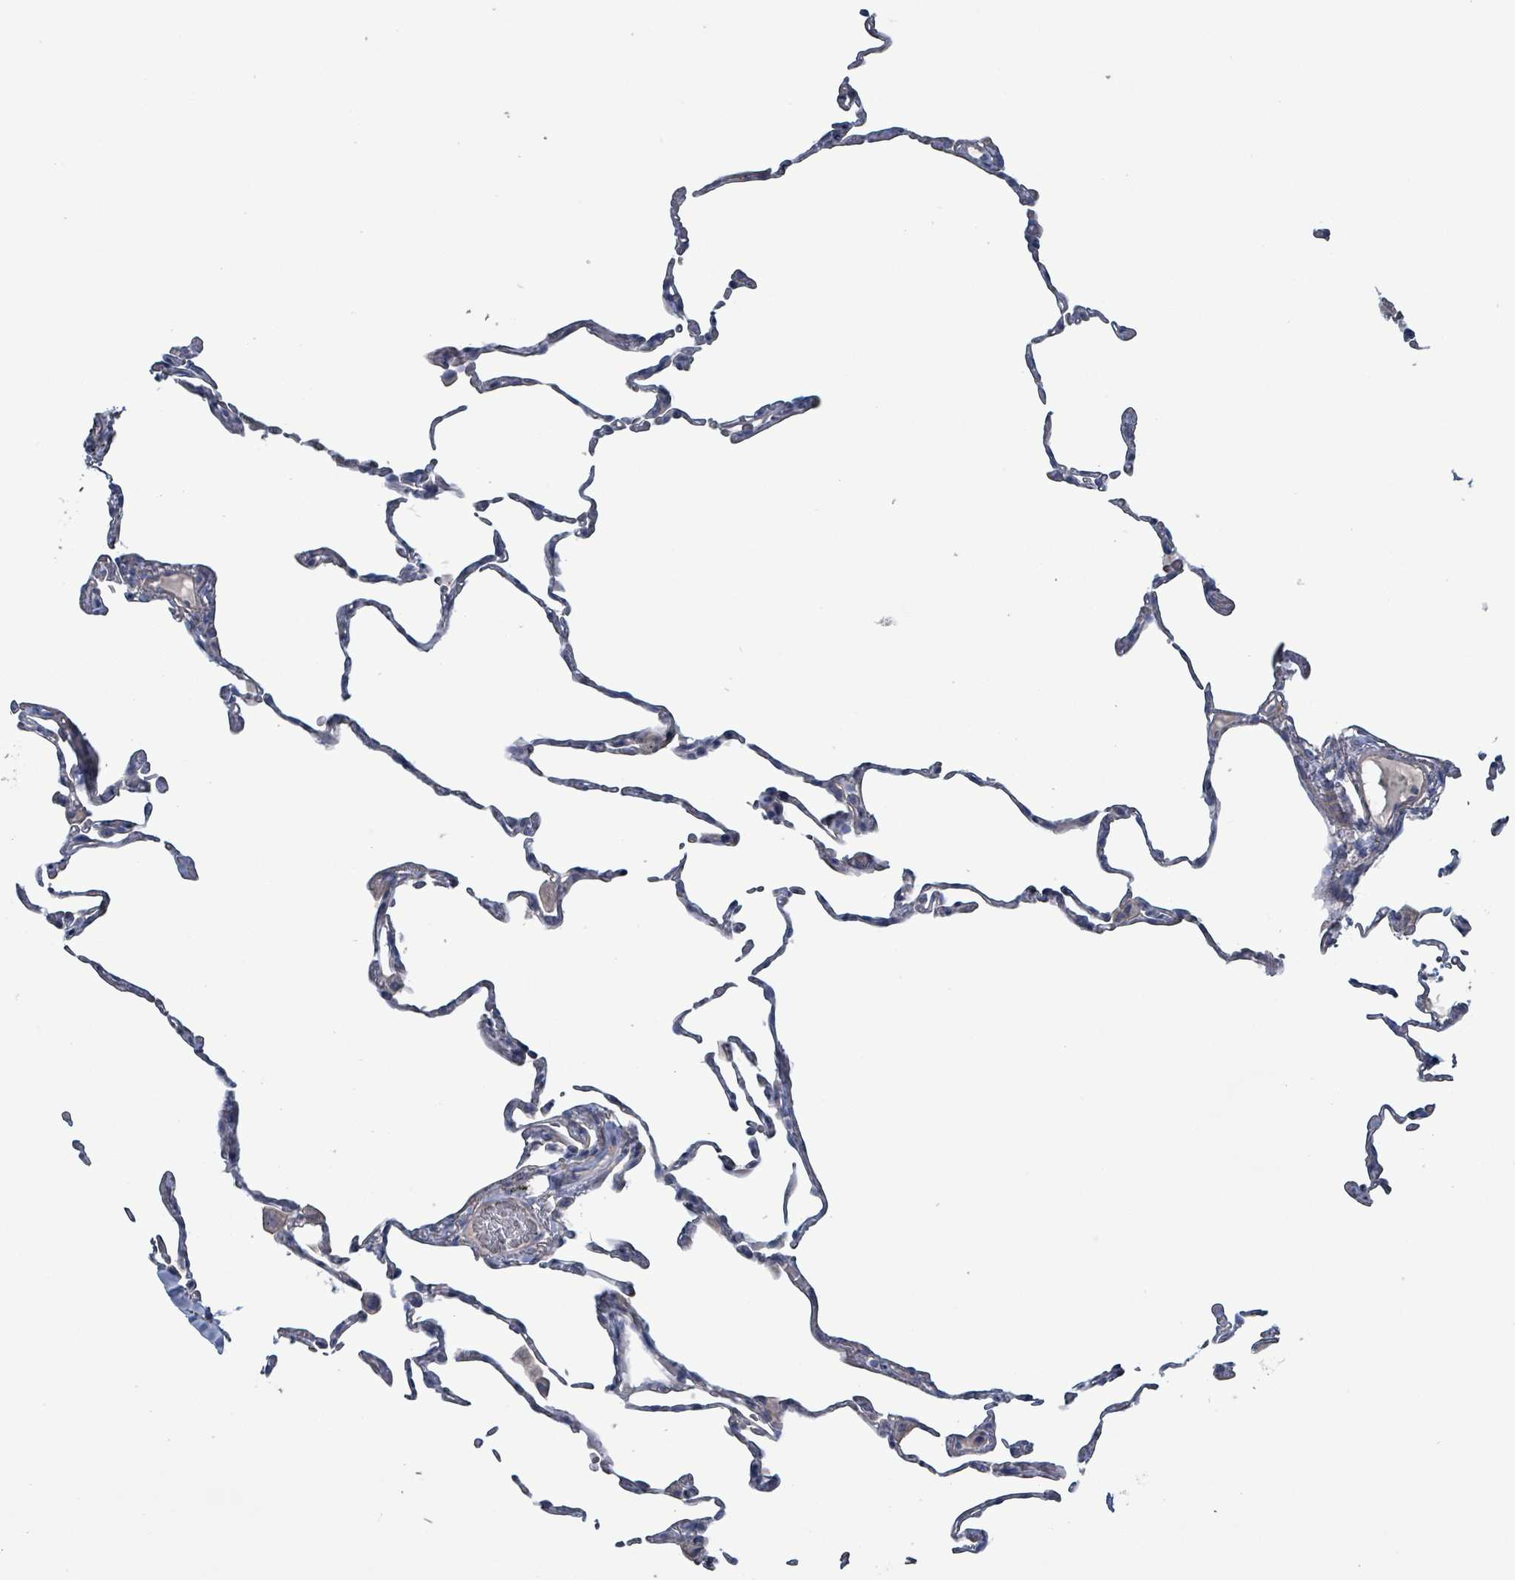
{"staining": {"intensity": "negative", "quantity": "none", "location": "none"}, "tissue": "lung", "cell_type": "Alveolar cells", "image_type": "normal", "snomed": [{"axis": "morphology", "description": "Normal tissue, NOS"}, {"axis": "topography", "description": "Lung"}], "caption": "Immunohistochemical staining of benign human lung demonstrates no significant positivity in alveolar cells.", "gene": "TAAR5", "patient": {"sex": "female", "age": 57}}